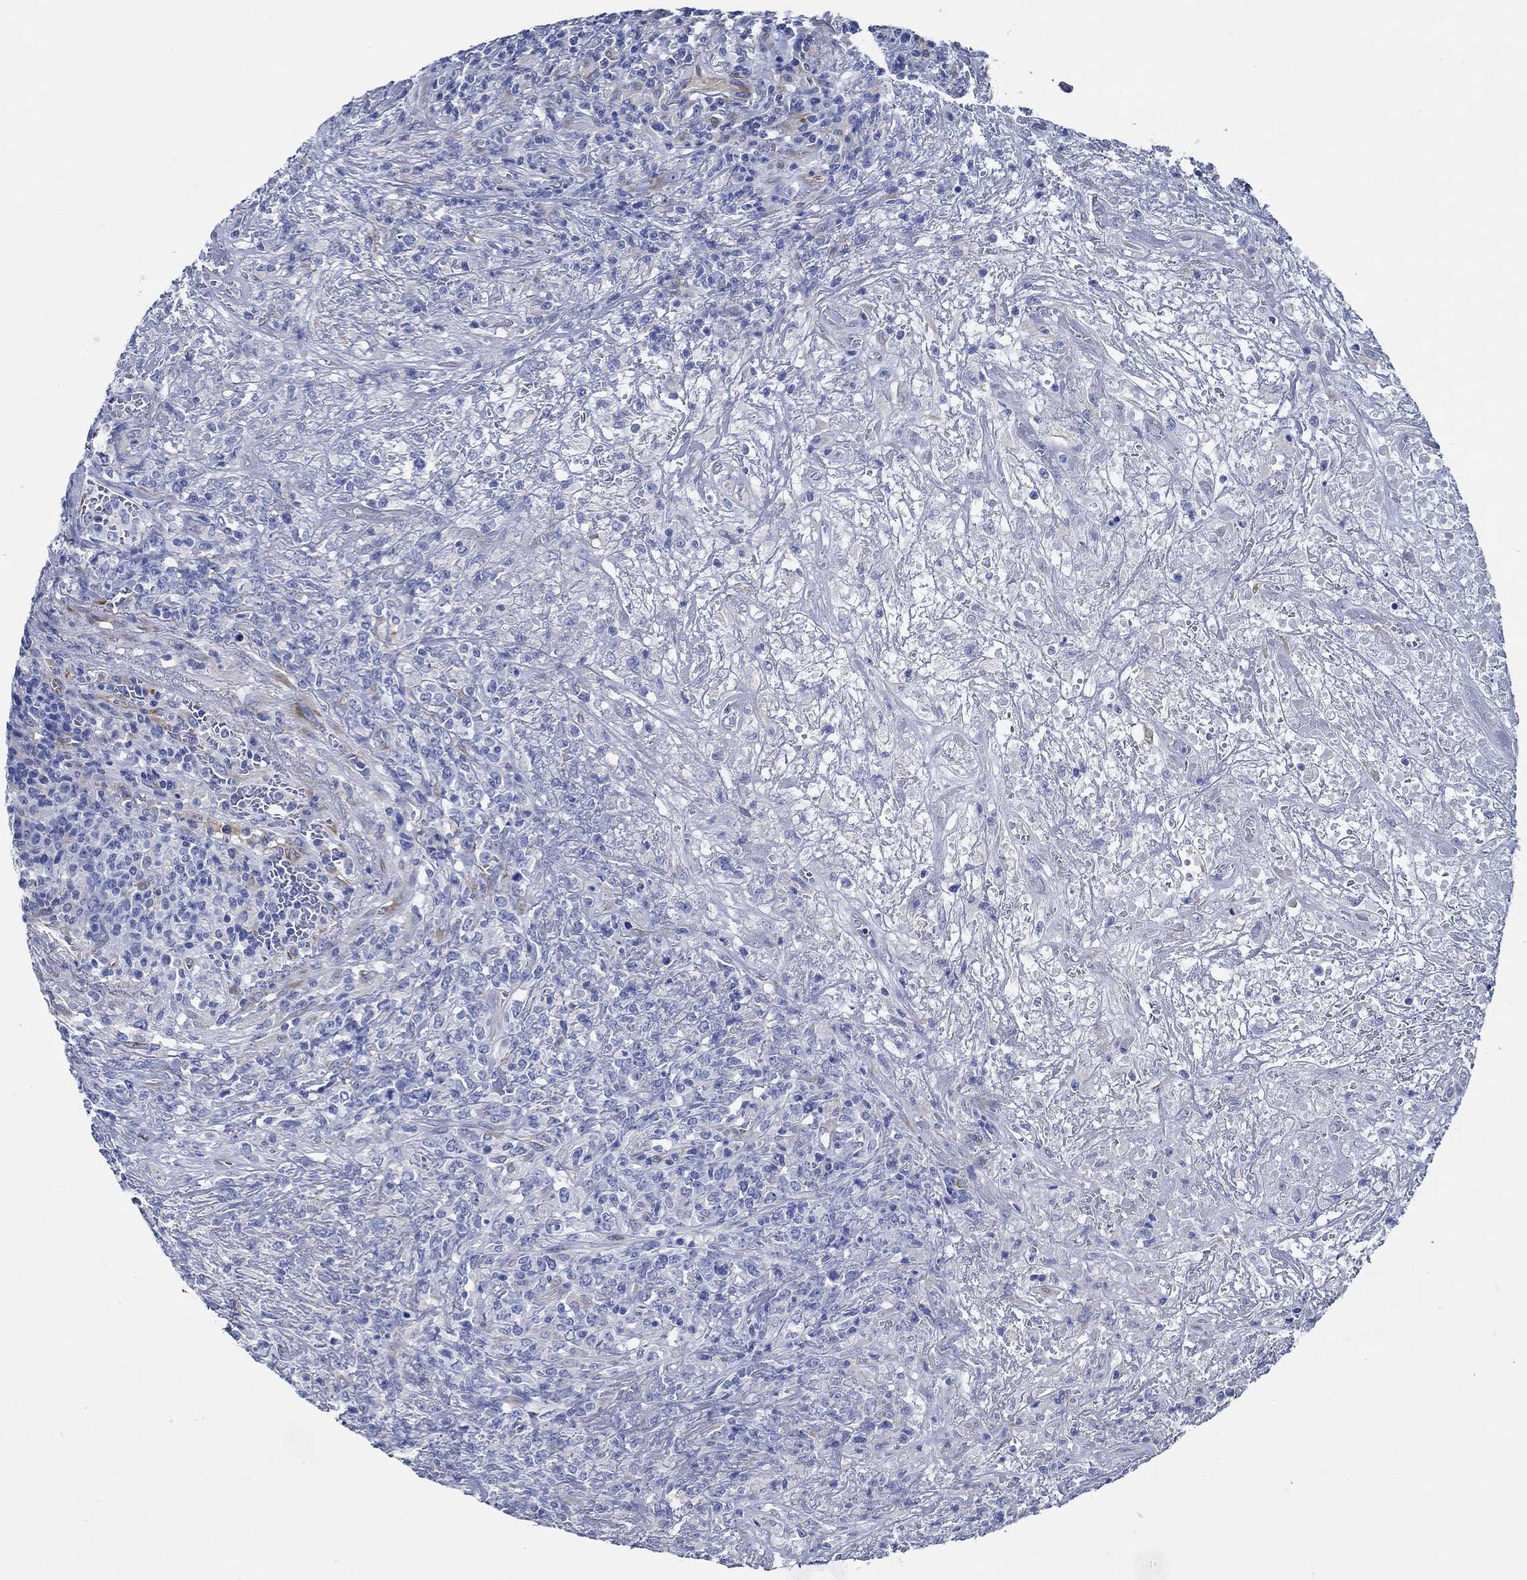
{"staining": {"intensity": "negative", "quantity": "none", "location": "none"}, "tissue": "lymphoma", "cell_type": "Tumor cells", "image_type": "cancer", "snomed": [{"axis": "morphology", "description": "Malignant lymphoma, non-Hodgkin's type, High grade"}, {"axis": "topography", "description": "Lung"}], "caption": "Immunohistochemical staining of lymphoma exhibits no significant positivity in tumor cells.", "gene": "HECW2", "patient": {"sex": "male", "age": 79}}